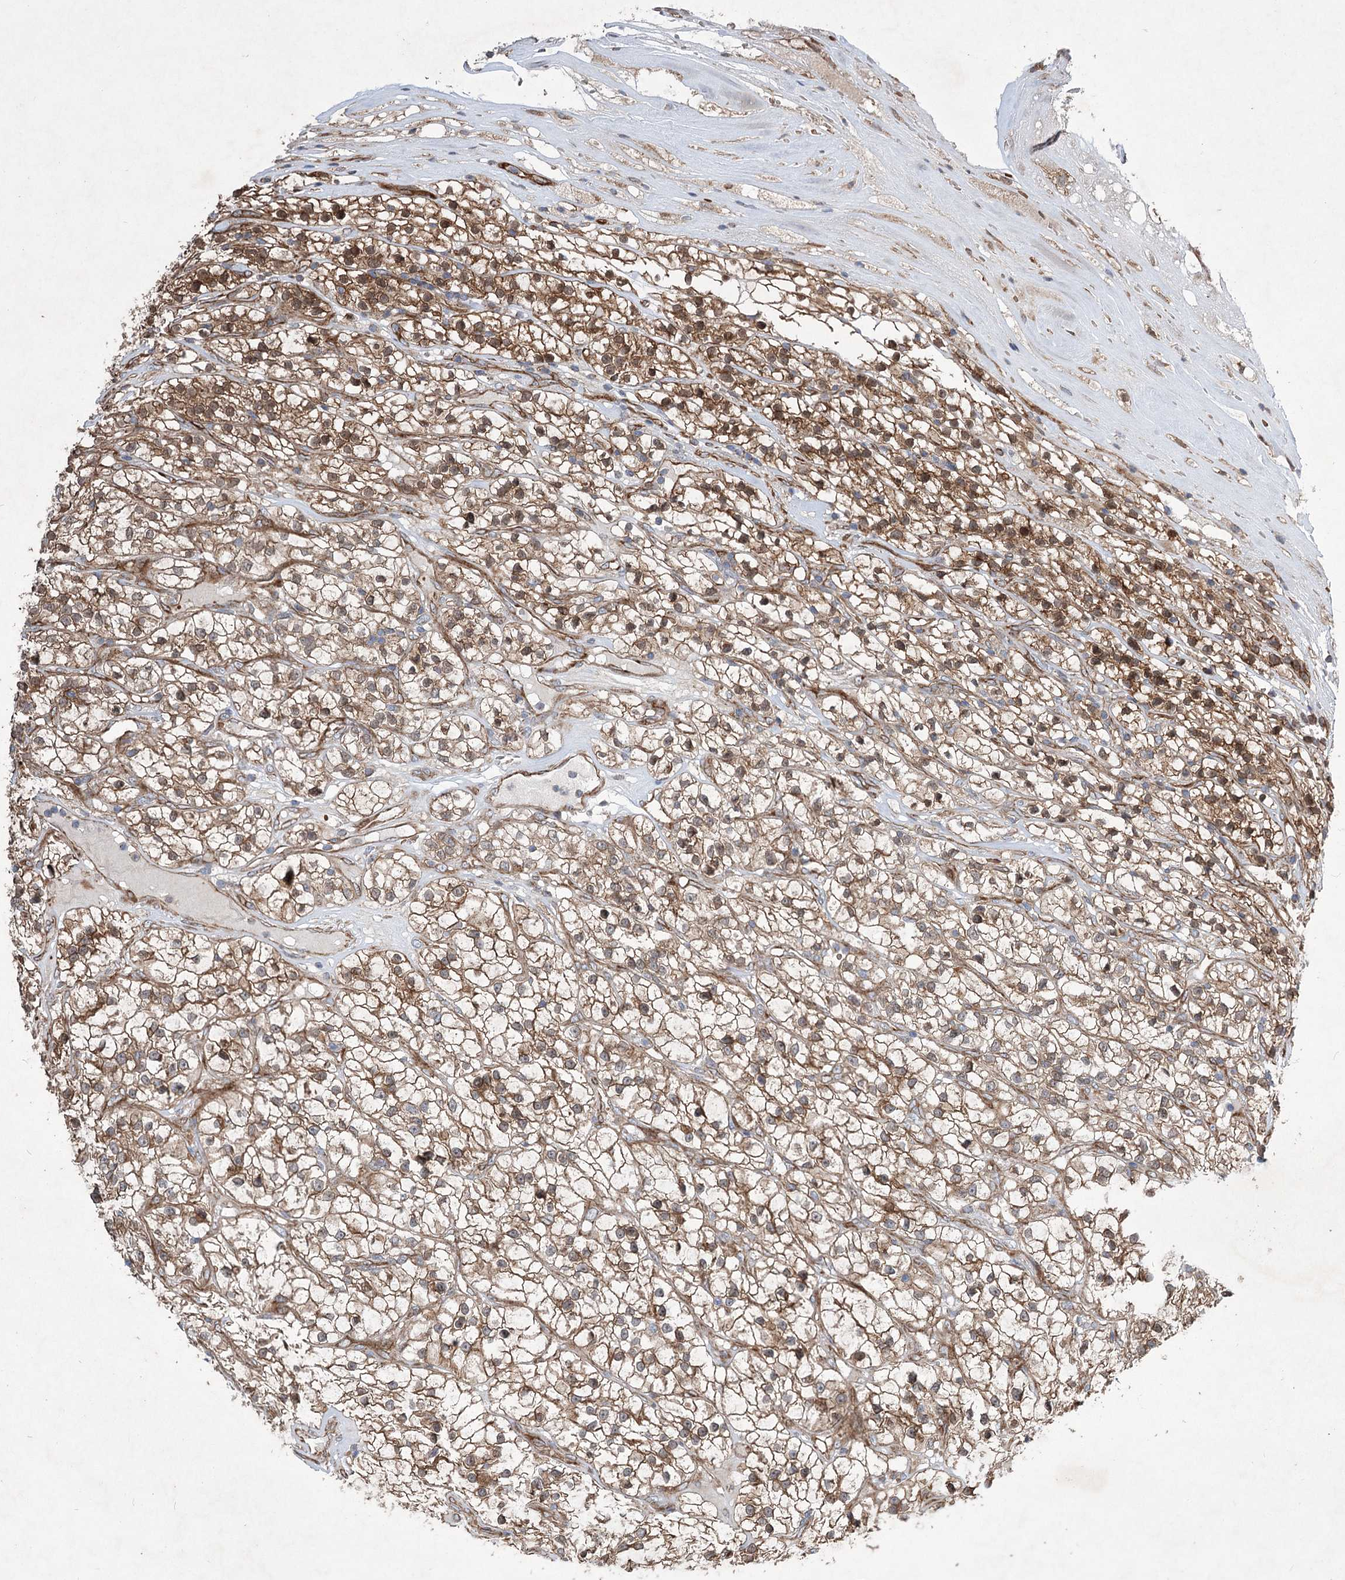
{"staining": {"intensity": "moderate", "quantity": "25%-75%", "location": "cytoplasmic/membranous,nuclear"}, "tissue": "renal cancer", "cell_type": "Tumor cells", "image_type": "cancer", "snomed": [{"axis": "morphology", "description": "Adenocarcinoma, NOS"}, {"axis": "topography", "description": "Kidney"}], "caption": "There is medium levels of moderate cytoplasmic/membranous and nuclear positivity in tumor cells of renal cancer (adenocarcinoma), as demonstrated by immunohistochemical staining (brown color).", "gene": "SERINC5", "patient": {"sex": "female", "age": 57}}